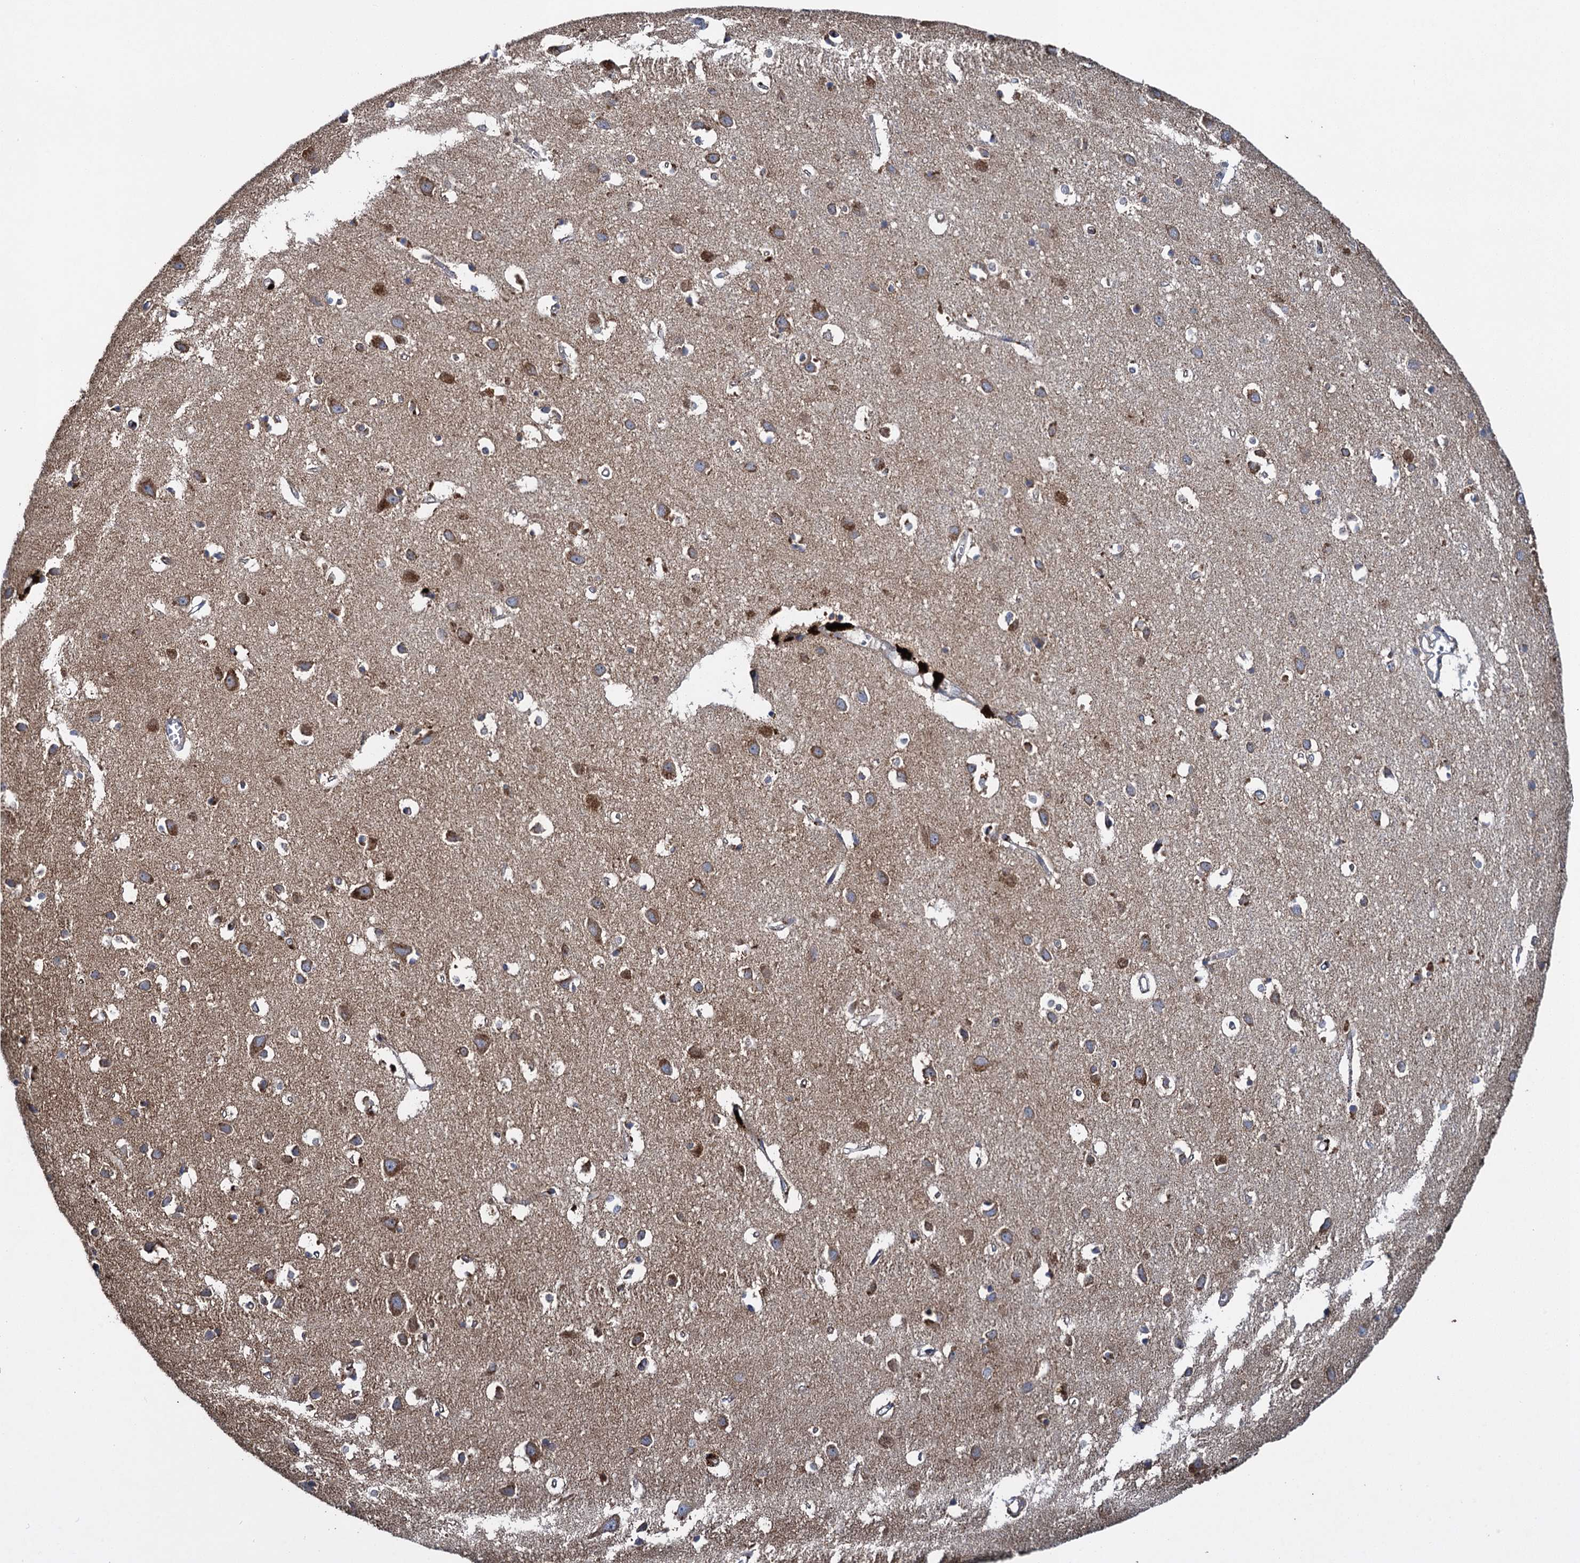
{"staining": {"intensity": "negative", "quantity": "none", "location": "none"}, "tissue": "cerebral cortex", "cell_type": "Endothelial cells", "image_type": "normal", "snomed": [{"axis": "morphology", "description": "Normal tissue, NOS"}, {"axis": "topography", "description": "Cerebral cortex"}], "caption": "The immunohistochemistry (IHC) histopathology image has no significant expression in endothelial cells of cerebral cortex.", "gene": "TXNDC11", "patient": {"sex": "female", "age": 64}}